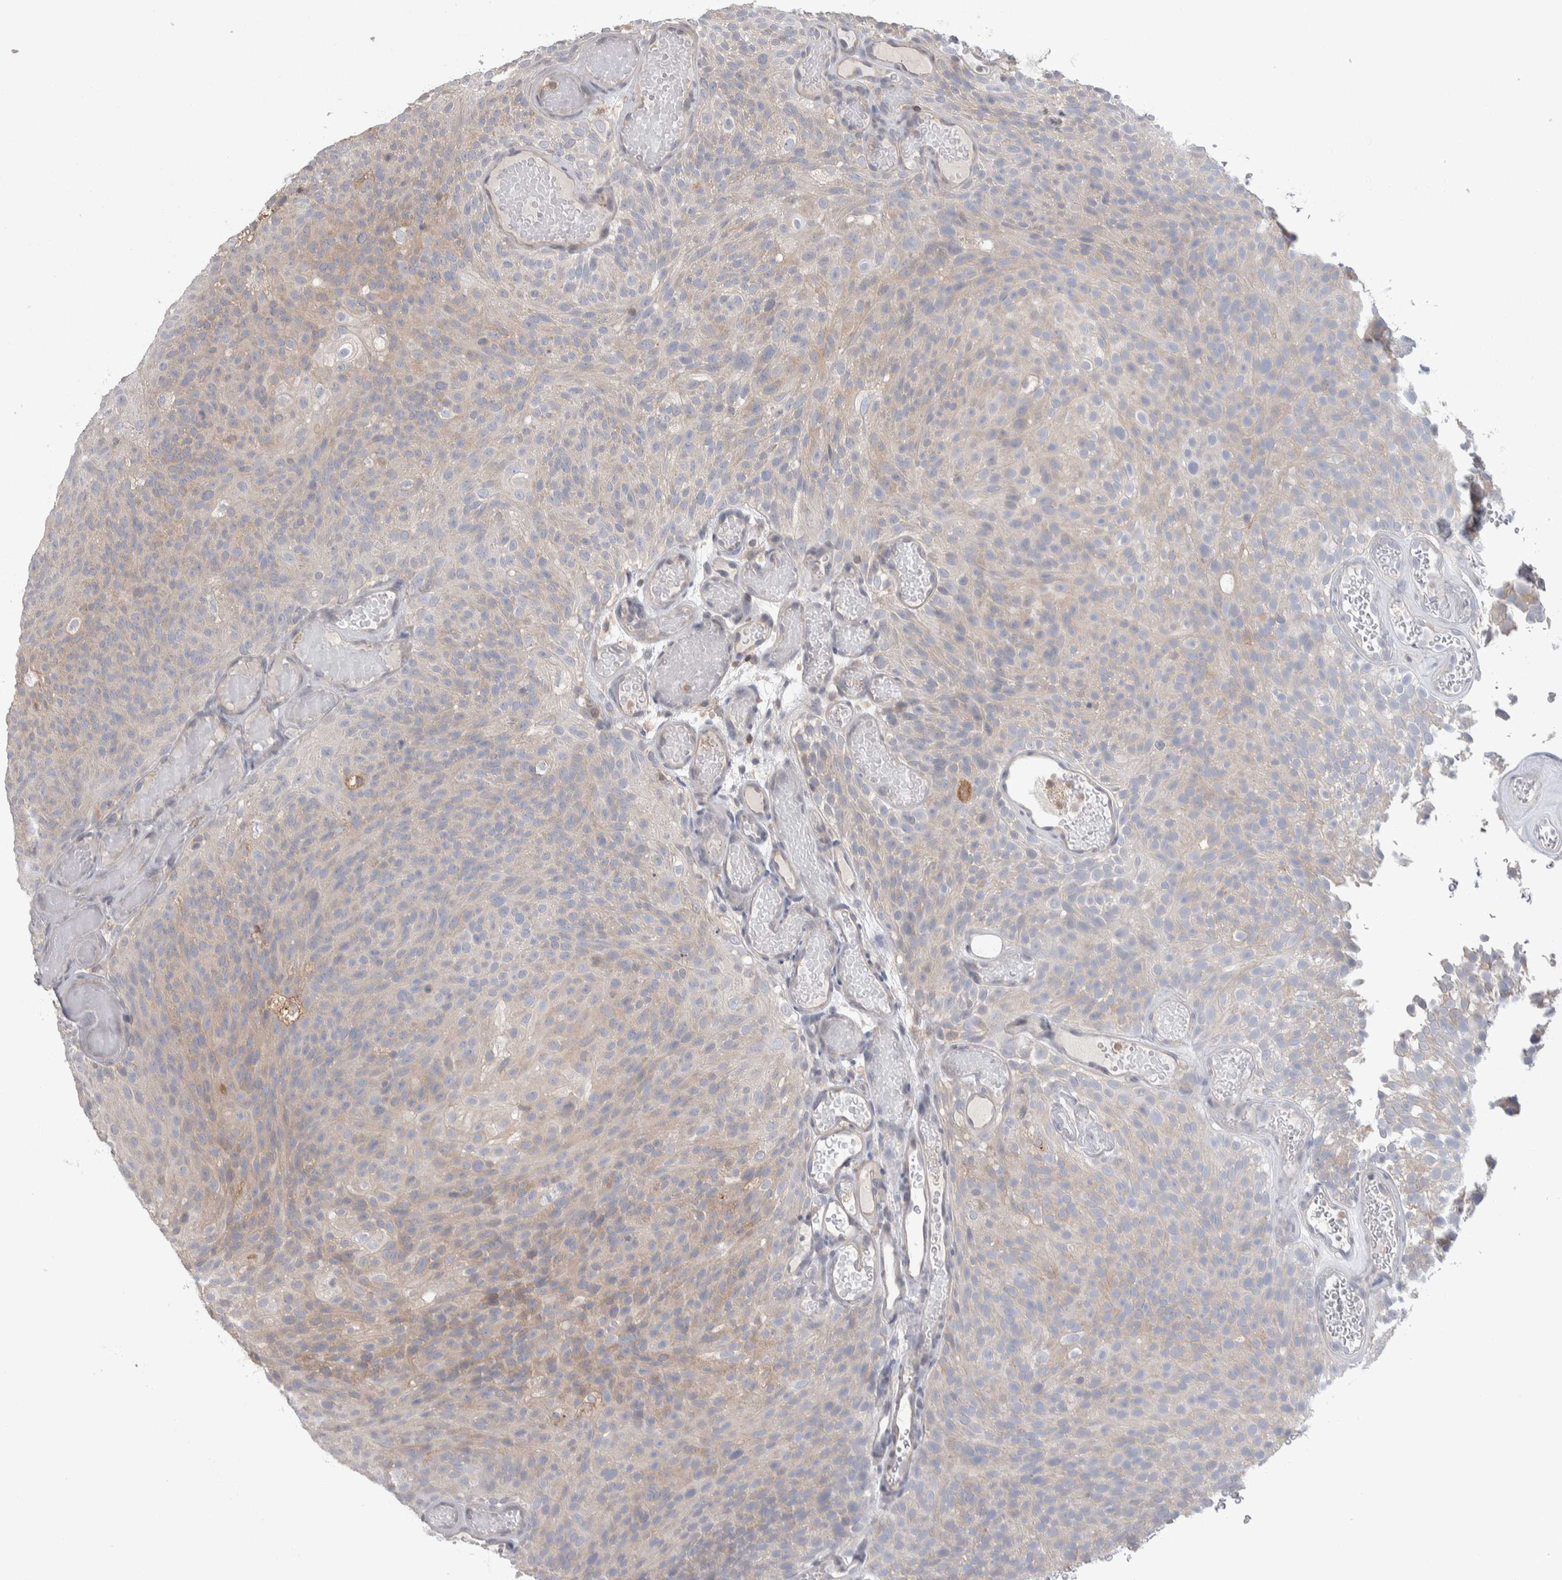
{"staining": {"intensity": "weak", "quantity": "25%-75%", "location": "cytoplasmic/membranous"}, "tissue": "urothelial cancer", "cell_type": "Tumor cells", "image_type": "cancer", "snomed": [{"axis": "morphology", "description": "Urothelial carcinoma, Low grade"}, {"axis": "topography", "description": "Urinary bladder"}], "caption": "An immunohistochemistry (IHC) image of tumor tissue is shown. Protein staining in brown labels weak cytoplasmic/membranous positivity in urothelial cancer within tumor cells.", "gene": "HTATIP2", "patient": {"sex": "male", "age": 78}}